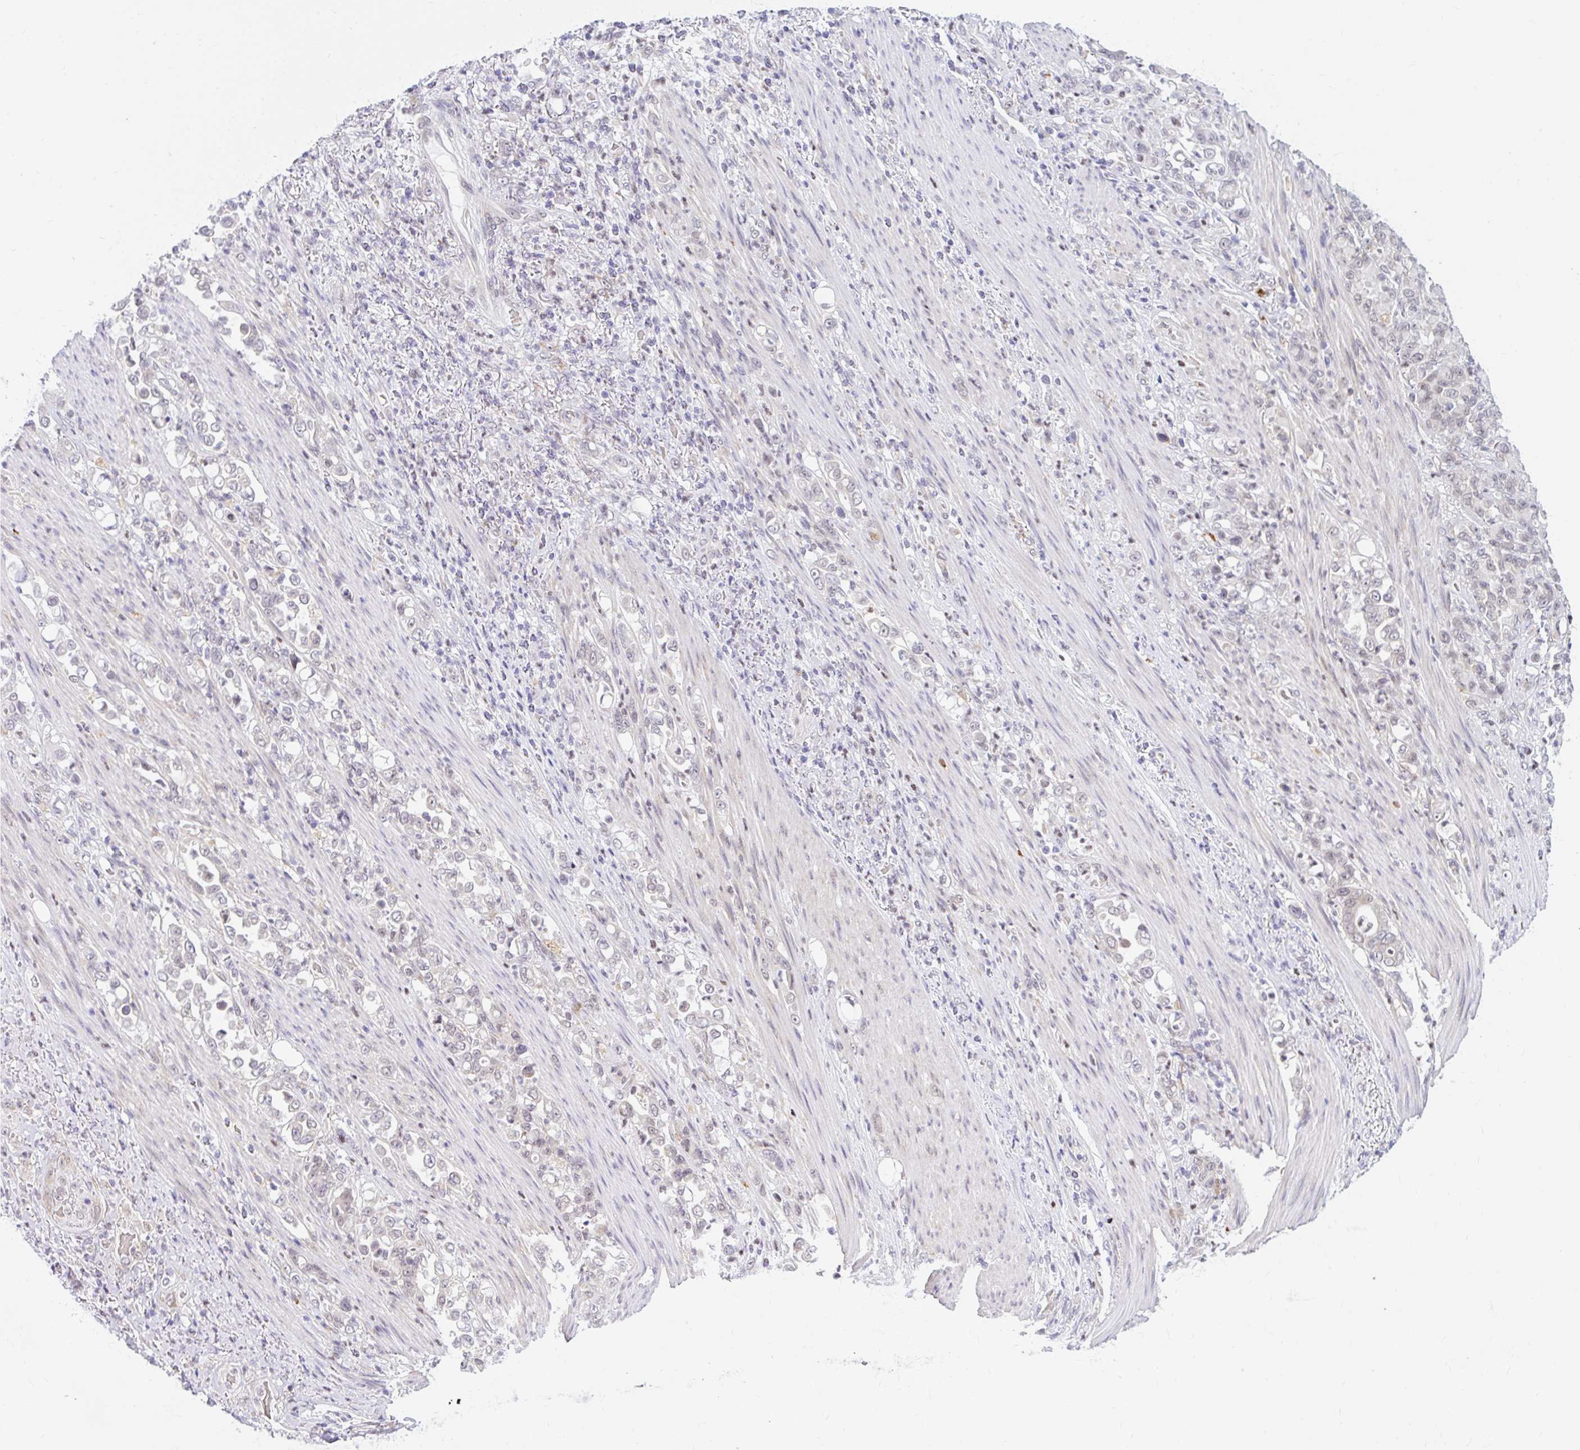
{"staining": {"intensity": "negative", "quantity": "none", "location": "none"}, "tissue": "stomach cancer", "cell_type": "Tumor cells", "image_type": "cancer", "snomed": [{"axis": "morphology", "description": "Normal tissue, NOS"}, {"axis": "morphology", "description": "Adenocarcinoma, NOS"}, {"axis": "topography", "description": "Stomach"}], "caption": "Immunohistochemistry histopathology image of neoplastic tissue: human stomach cancer stained with DAB (3,3'-diaminobenzidine) shows no significant protein staining in tumor cells.", "gene": "SRSF10", "patient": {"sex": "female", "age": 79}}